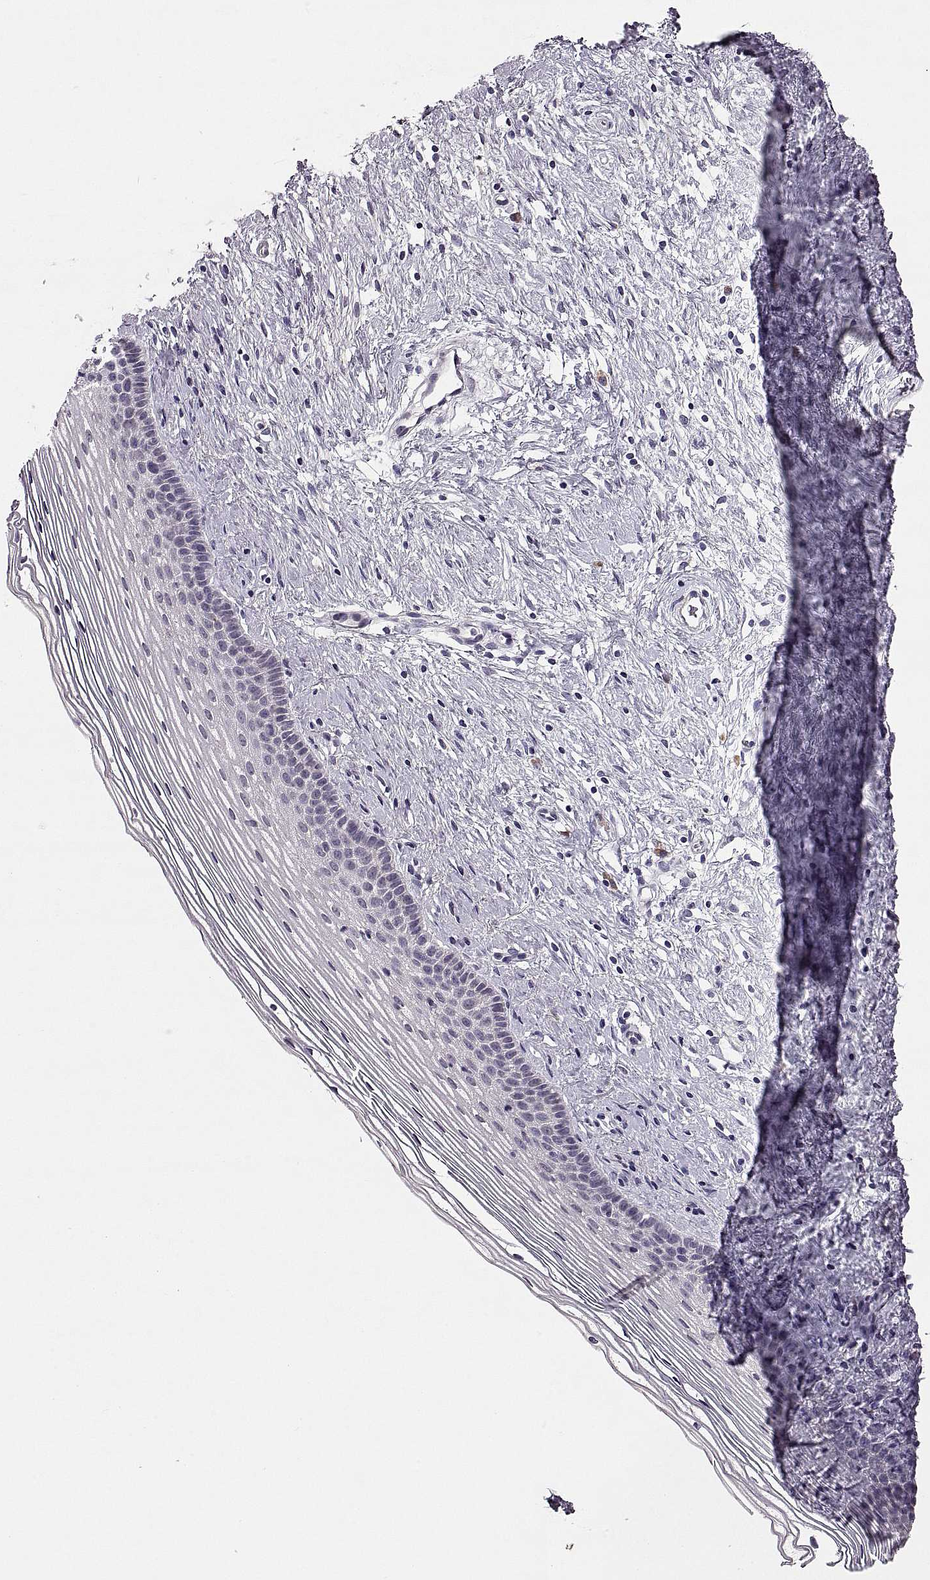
{"staining": {"intensity": "negative", "quantity": "none", "location": "none"}, "tissue": "cervix", "cell_type": "Glandular cells", "image_type": "normal", "snomed": [{"axis": "morphology", "description": "Normal tissue, NOS"}, {"axis": "topography", "description": "Cervix"}], "caption": "Glandular cells show no significant protein expression in benign cervix. (Immunohistochemistry, brightfield microscopy, high magnification).", "gene": "ADH6", "patient": {"sex": "female", "age": 39}}